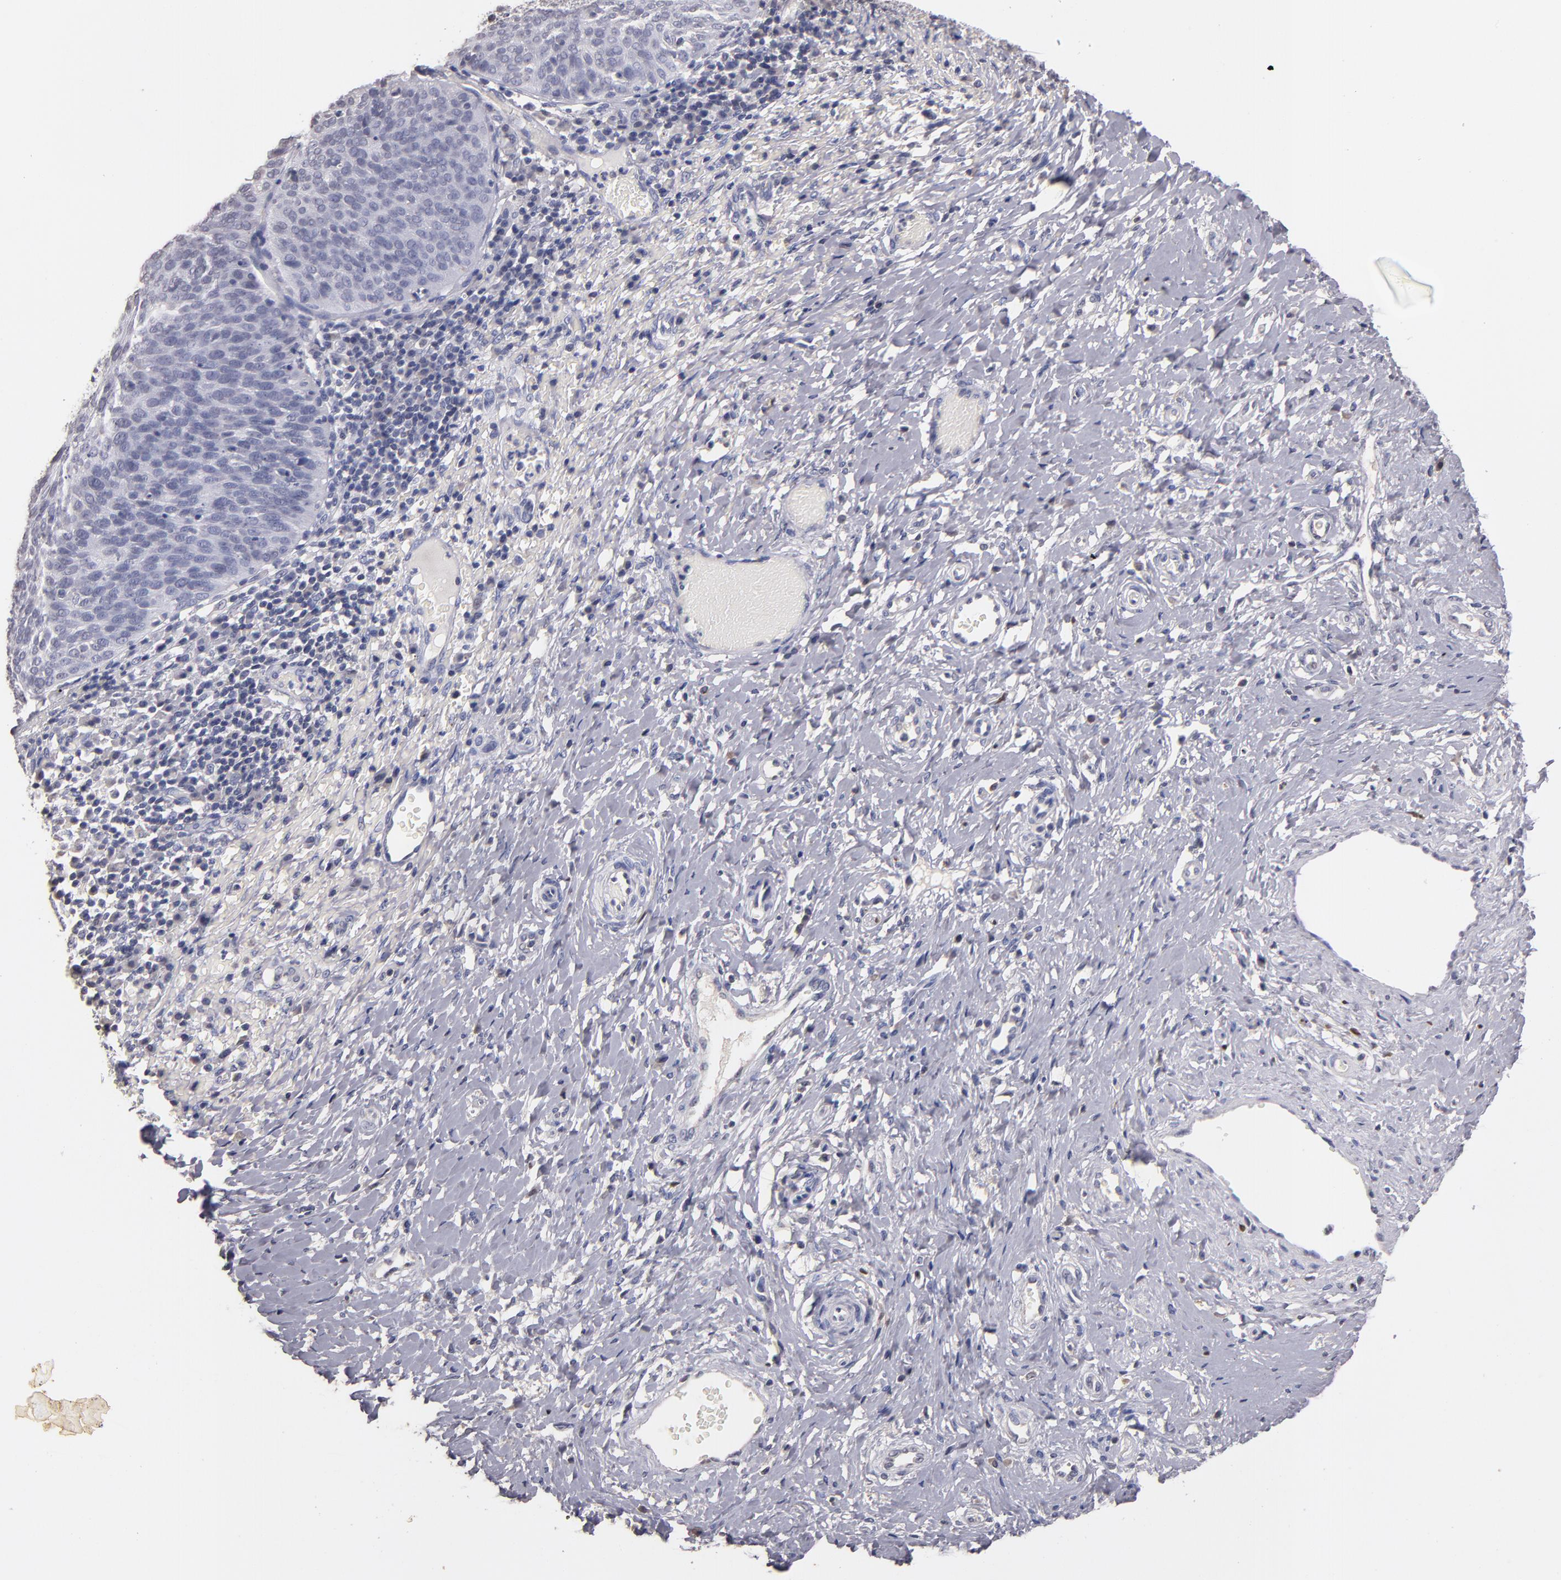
{"staining": {"intensity": "negative", "quantity": "none", "location": "none"}, "tissue": "cervical cancer", "cell_type": "Tumor cells", "image_type": "cancer", "snomed": [{"axis": "morphology", "description": "Normal tissue, NOS"}, {"axis": "morphology", "description": "Squamous cell carcinoma, NOS"}, {"axis": "topography", "description": "Cervix"}], "caption": "A histopathology image of cervical squamous cell carcinoma stained for a protein displays no brown staining in tumor cells.", "gene": "SOX10", "patient": {"sex": "female", "age": 39}}